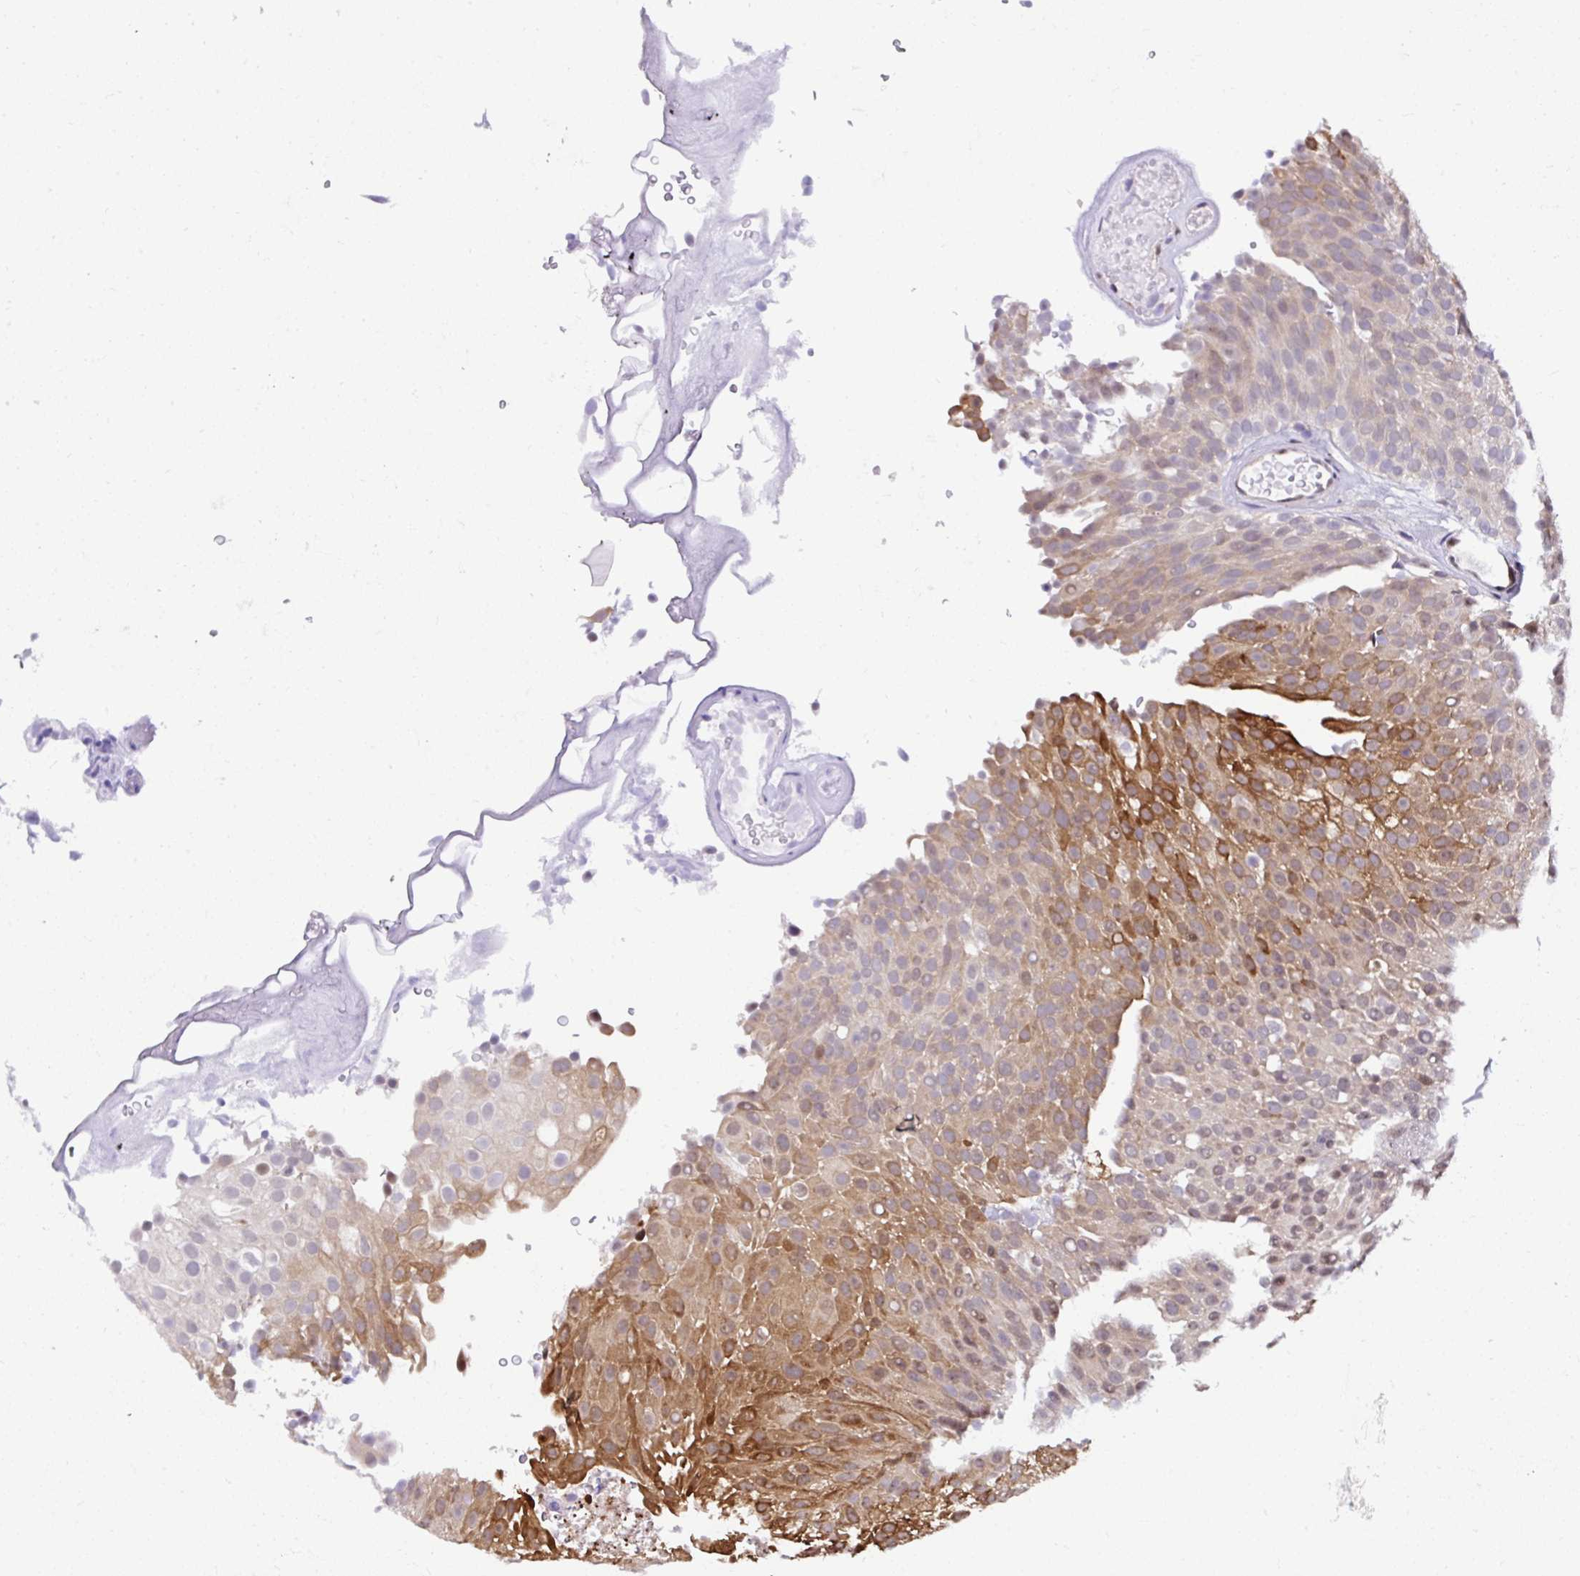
{"staining": {"intensity": "moderate", "quantity": ">75%", "location": "cytoplasmic/membranous,nuclear"}, "tissue": "urothelial cancer", "cell_type": "Tumor cells", "image_type": "cancer", "snomed": [{"axis": "morphology", "description": "Urothelial carcinoma, Low grade"}, {"axis": "topography", "description": "Urinary bladder"}], "caption": "High-power microscopy captured an IHC photomicrograph of urothelial cancer, revealing moderate cytoplasmic/membranous and nuclear positivity in approximately >75% of tumor cells. The protein of interest is shown in brown color, while the nuclei are stained blue.", "gene": "PIN4", "patient": {"sex": "male", "age": 78}}